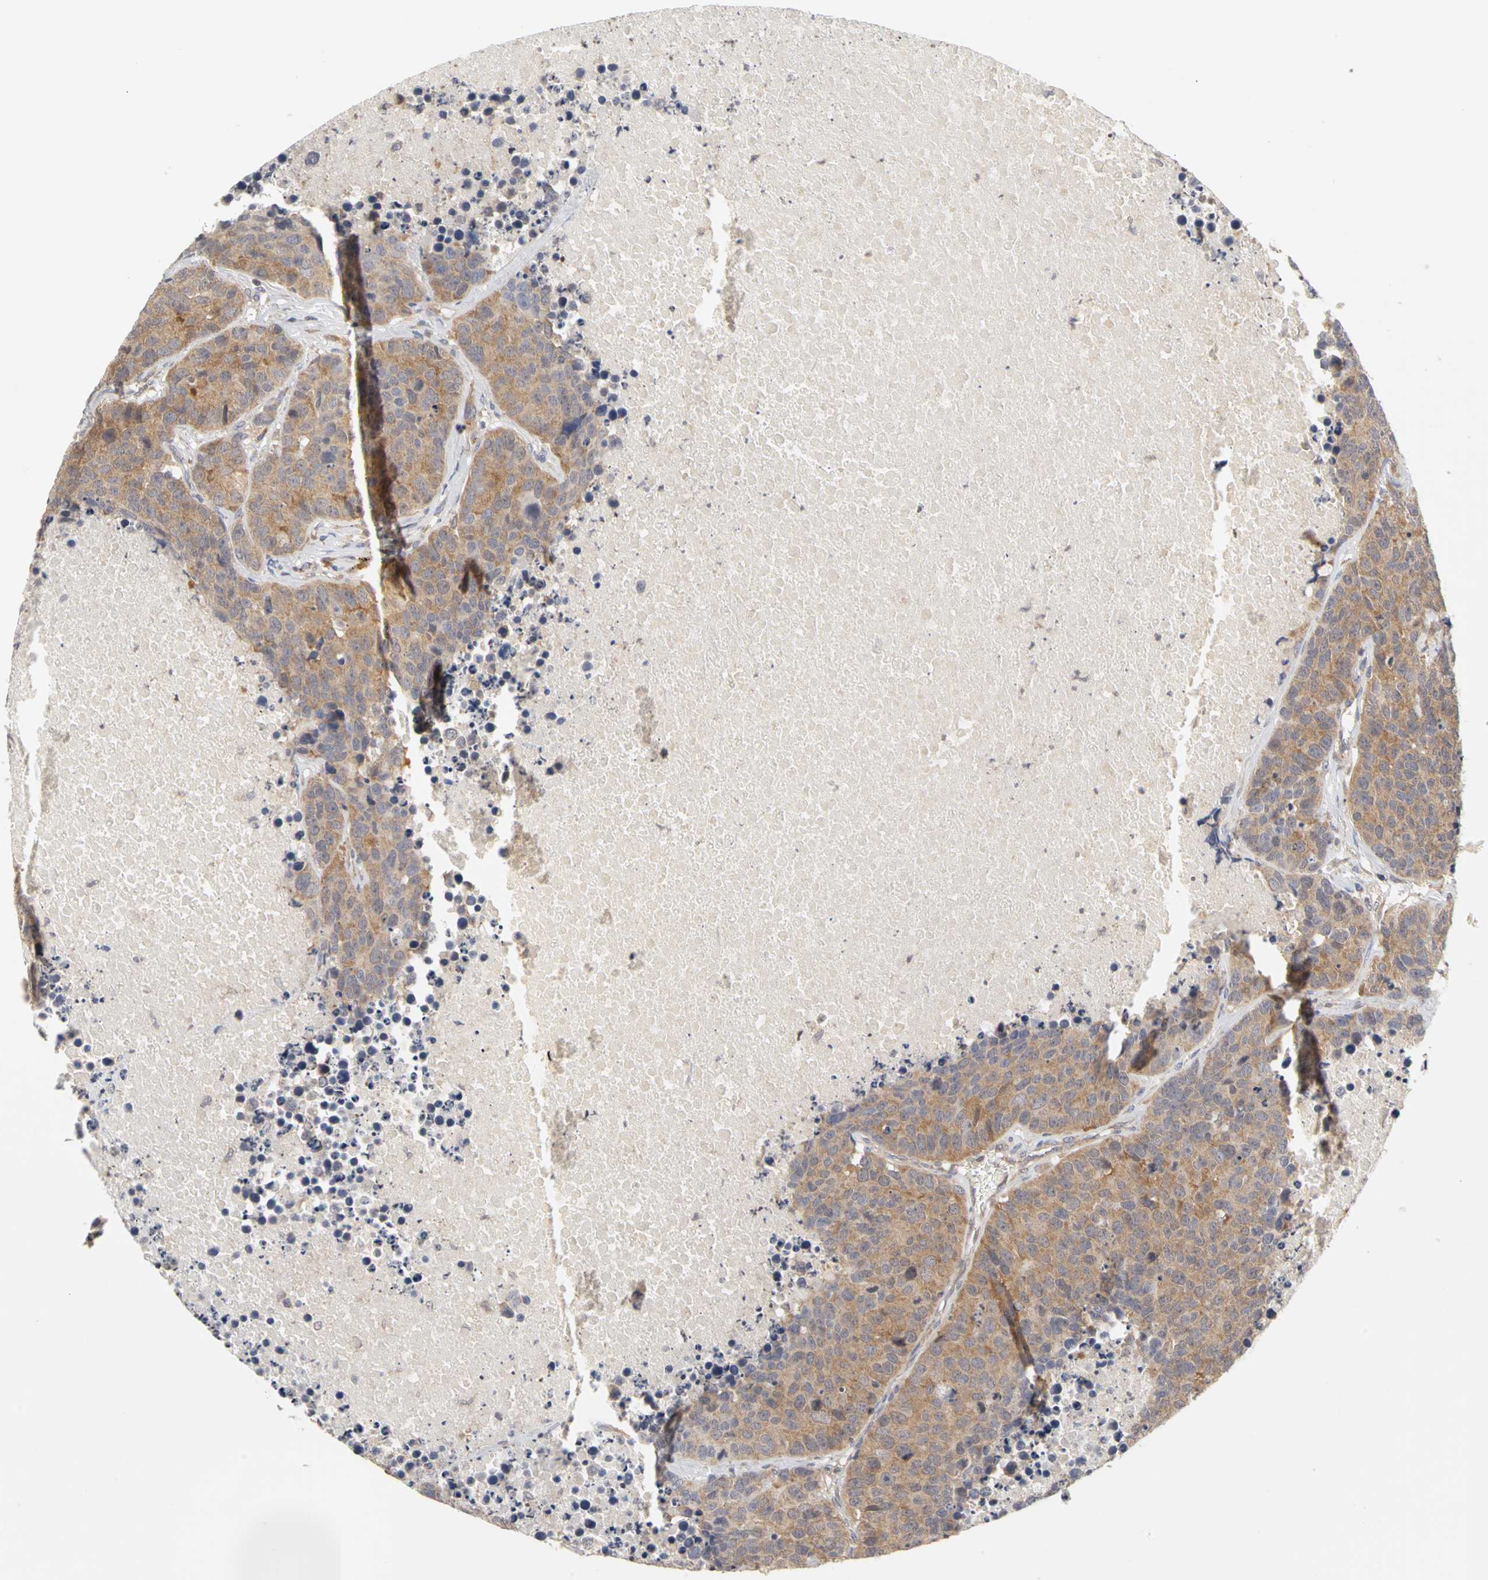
{"staining": {"intensity": "weak", "quantity": ">75%", "location": "cytoplasmic/membranous"}, "tissue": "carcinoid", "cell_type": "Tumor cells", "image_type": "cancer", "snomed": [{"axis": "morphology", "description": "Carcinoid, malignant, NOS"}, {"axis": "topography", "description": "Lung"}], "caption": "Immunohistochemical staining of human carcinoid (malignant) exhibits weak cytoplasmic/membranous protein expression in about >75% of tumor cells. The protein of interest is stained brown, and the nuclei are stained in blue (DAB (3,3'-diaminobenzidine) IHC with brightfield microscopy, high magnification).", "gene": "IRAK1", "patient": {"sex": "male", "age": 60}}